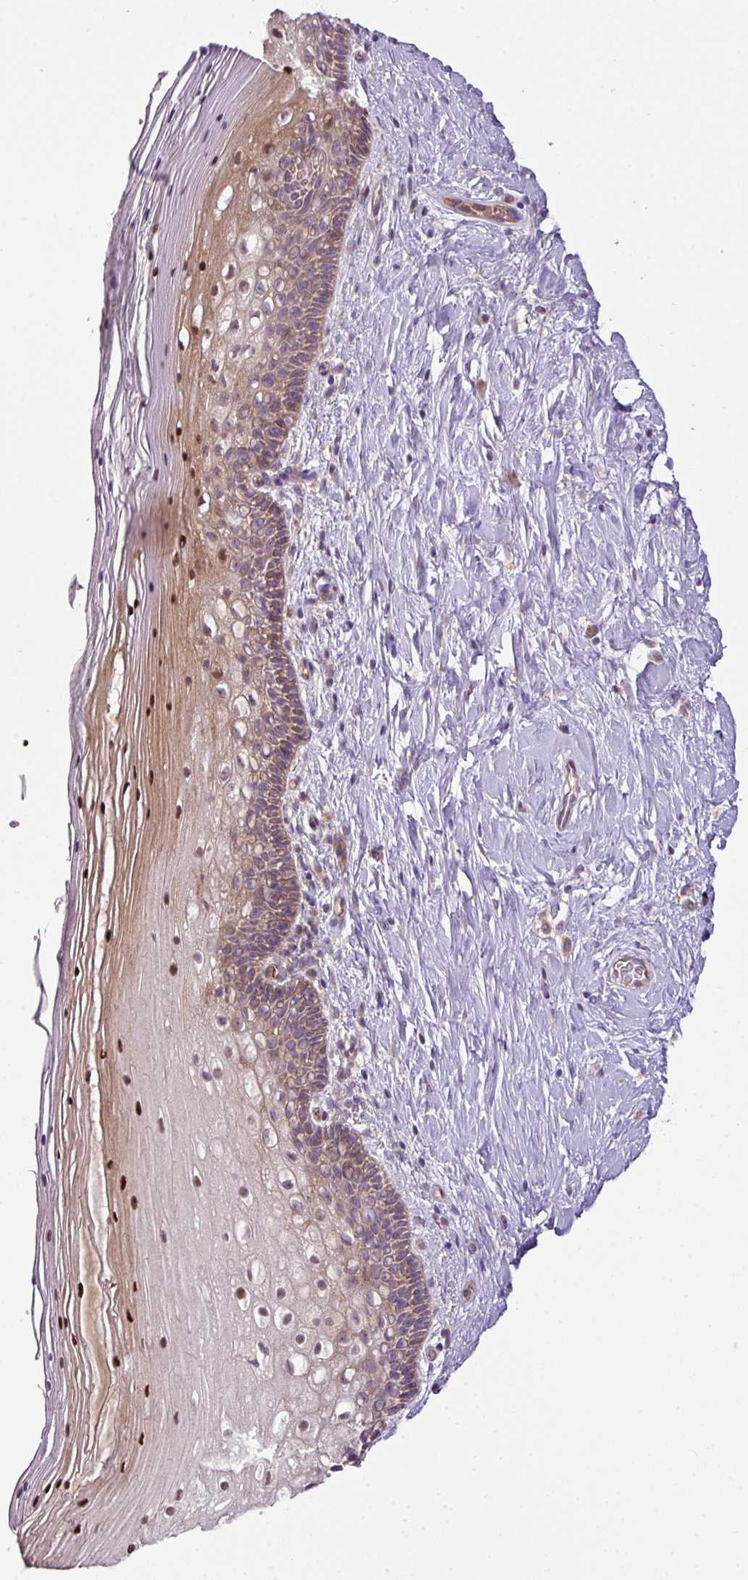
{"staining": {"intensity": "moderate", "quantity": ">75%", "location": "cytoplasmic/membranous"}, "tissue": "cervix", "cell_type": "Glandular cells", "image_type": "normal", "snomed": [{"axis": "morphology", "description": "Normal tissue, NOS"}, {"axis": "topography", "description": "Cervix"}], "caption": "Immunohistochemistry (IHC) of benign cervix exhibits medium levels of moderate cytoplasmic/membranous positivity in about >75% of glandular cells.", "gene": "COX18", "patient": {"sex": "female", "age": 36}}